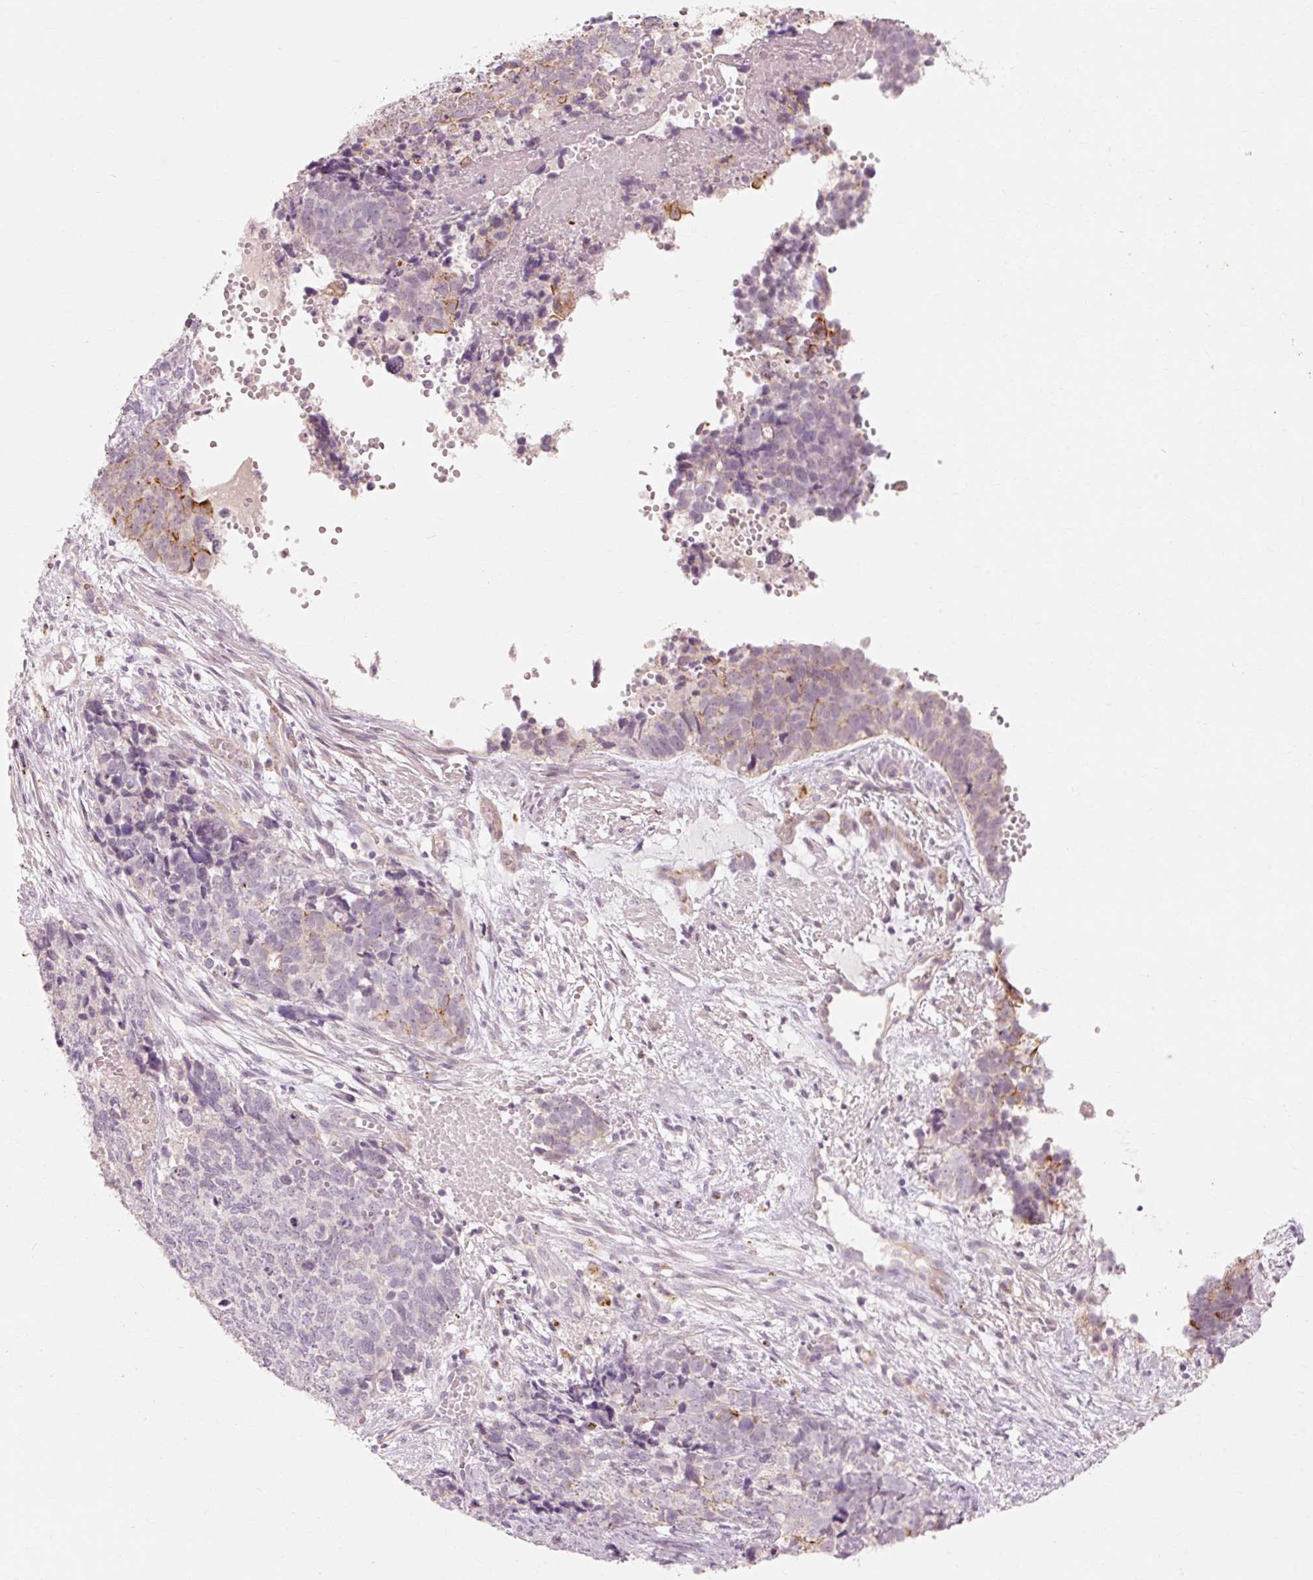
{"staining": {"intensity": "moderate", "quantity": "<25%", "location": "cytoplasmic/membranous"}, "tissue": "cervical cancer", "cell_type": "Tumor cells", "image_type": "cancer", "snomed": [{"axis": "morphology", "description": "Squamous cell carcinoma, NOS"}, {"axis": "topography", "description": "Cervix"}], "caption": "Cervical squamous cell carcinoma tissue displays moderate cytoplasmic/membranous staining in about <25% of tumor cells", "gene": "TRIM73", "patient": {"sex": "female", "age": 63}}